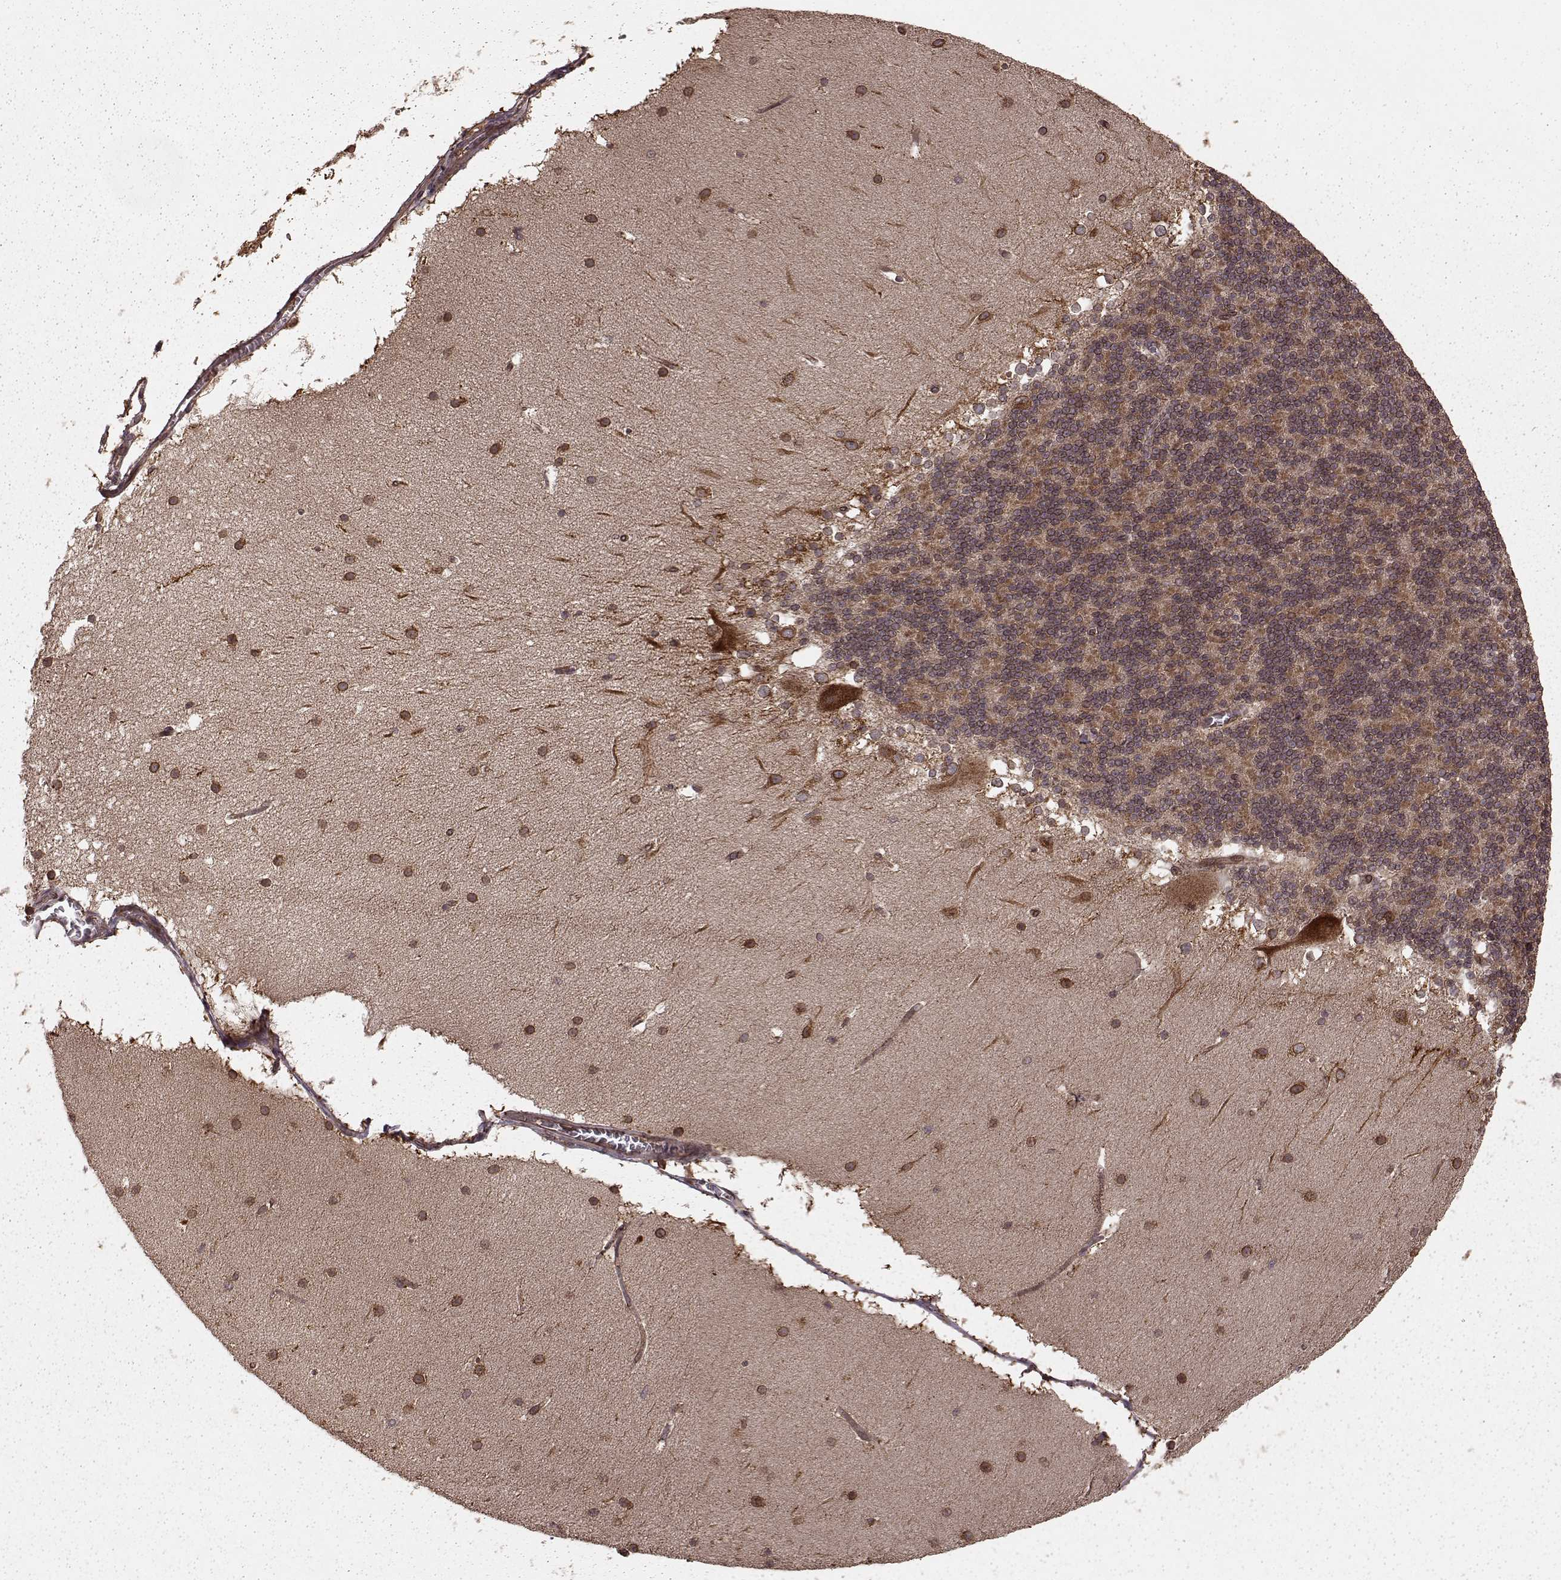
{"staining": {"intensity": "moderate", "quantity": ">75%", "location": "cytoplasmic/membranous"}, "tissue": "cerebellum", "cell_type": "Cells in granular layer", "image_type": "normal", "snomed": [{"axis": "morphology", "description": "Normal tissue, NOS"}, {"axis": "topography", "description": "Cerebellum"}], "caption": "Cells in granular layer display medium levels of moderate cytoplasmic/membranous expression in approximately >75% of cells in unremarkable cerebellum. The protein of interest is stained brown, and the nuclei are stained in blue (DAB (3,3'-diaminobenzidine) IHC with brightfield microscopy, high magnification).", "gene": "AGPAT1", "patient": {"sex": "female", "age": 19}}